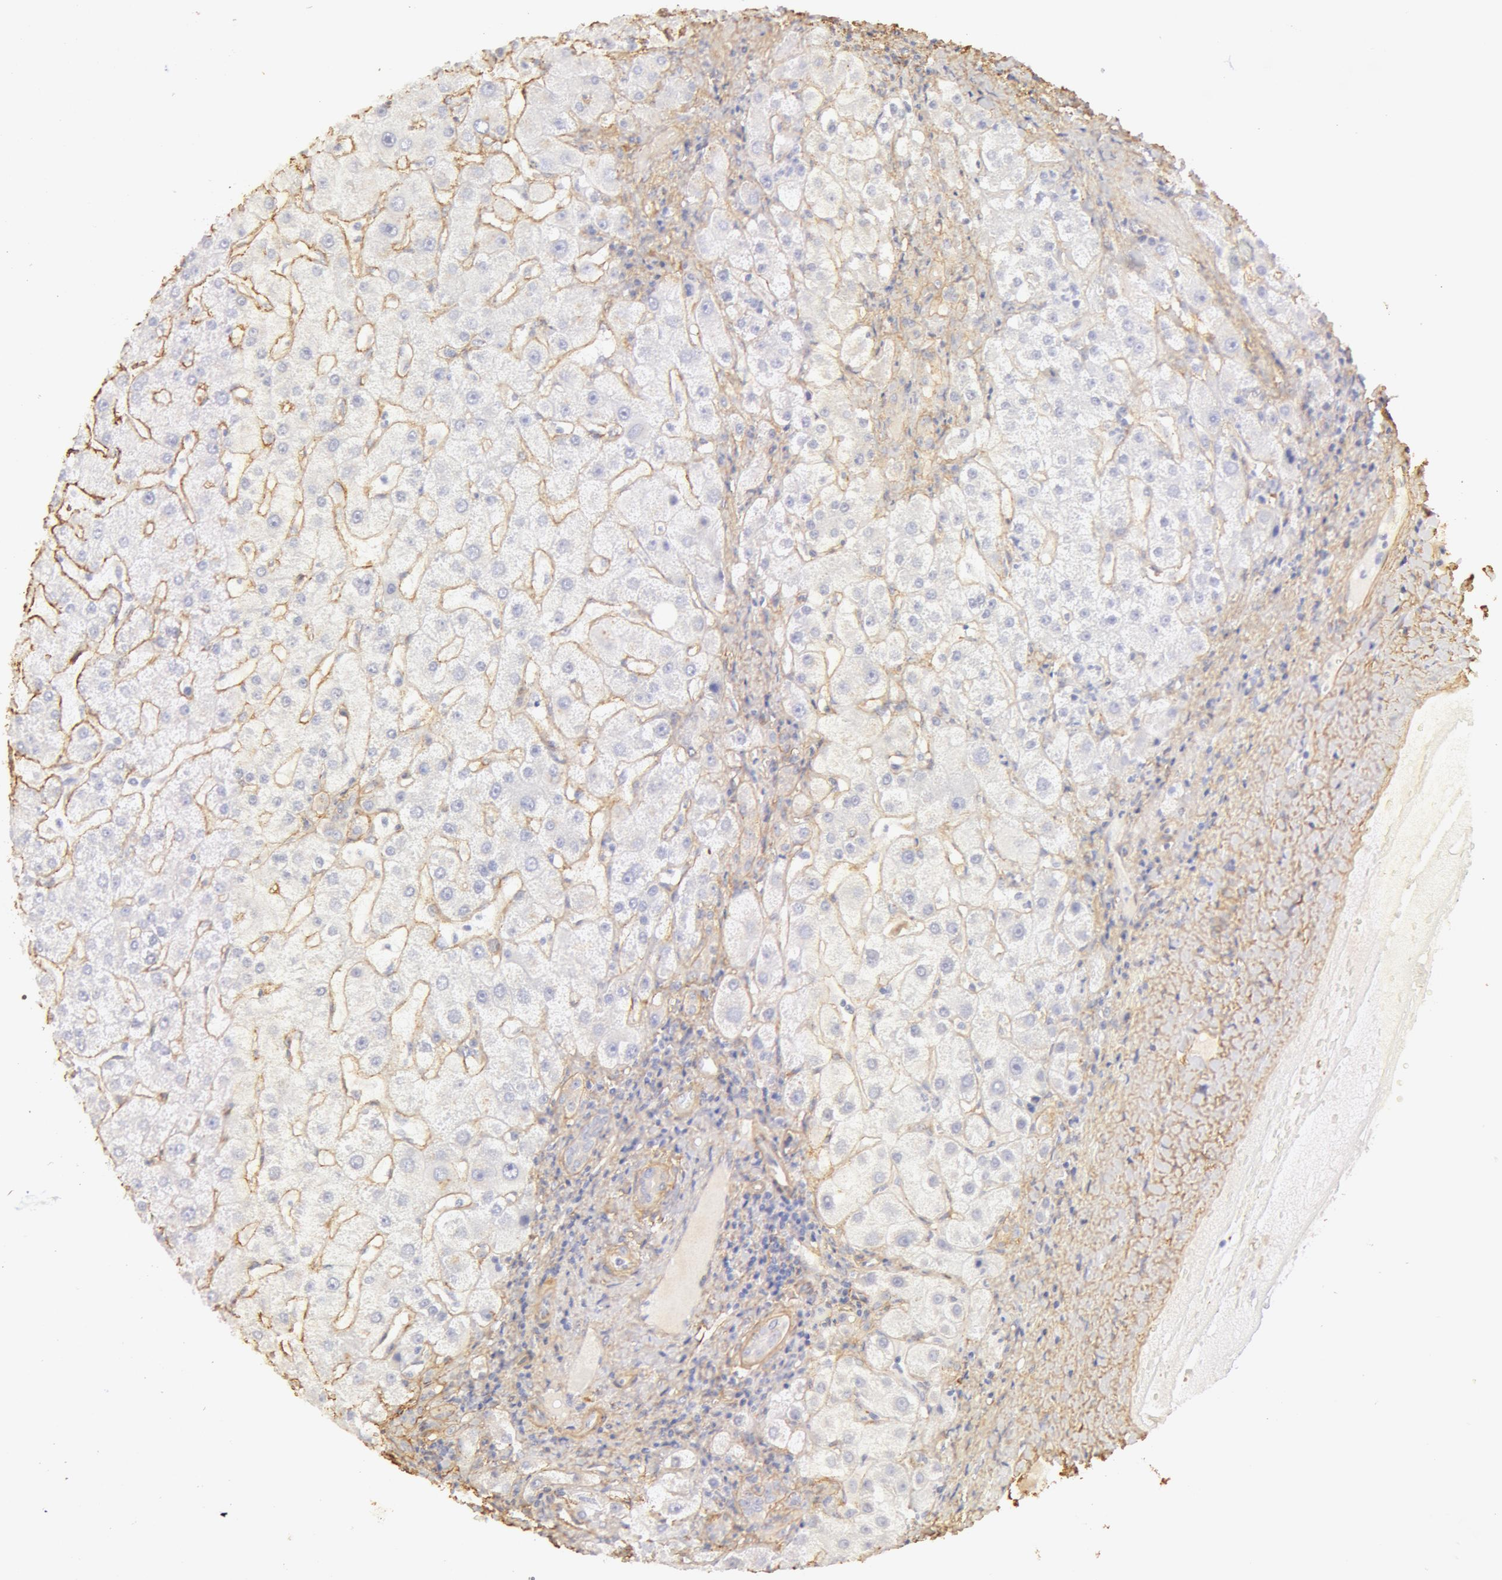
{"staining": {"intensity": "weak", "quantity": ">75%", "location": "cytoplasmic/membranous"}, "tissue": "liver", "cell_type": "Cholangiocytes", "image_type": "normal", "snomed": [{"axis": "morphology", "description": "Normal tissue, NOS"}, {"axis": "topography", "description": "Liver"}], "caption": "Cholangiocytes display low levels of weak cytoplasmic/membranous positivity in approximately >75% of cells in unremarkable liver. The staining is performed using DAB (3,3'-diaminobenzidine) brown chromogen to label protein expression. The nuclei are counter-stained blue using hematoxylin.", "gene": "COL4A1", "patient": {"sex": "female", "age": 79}}